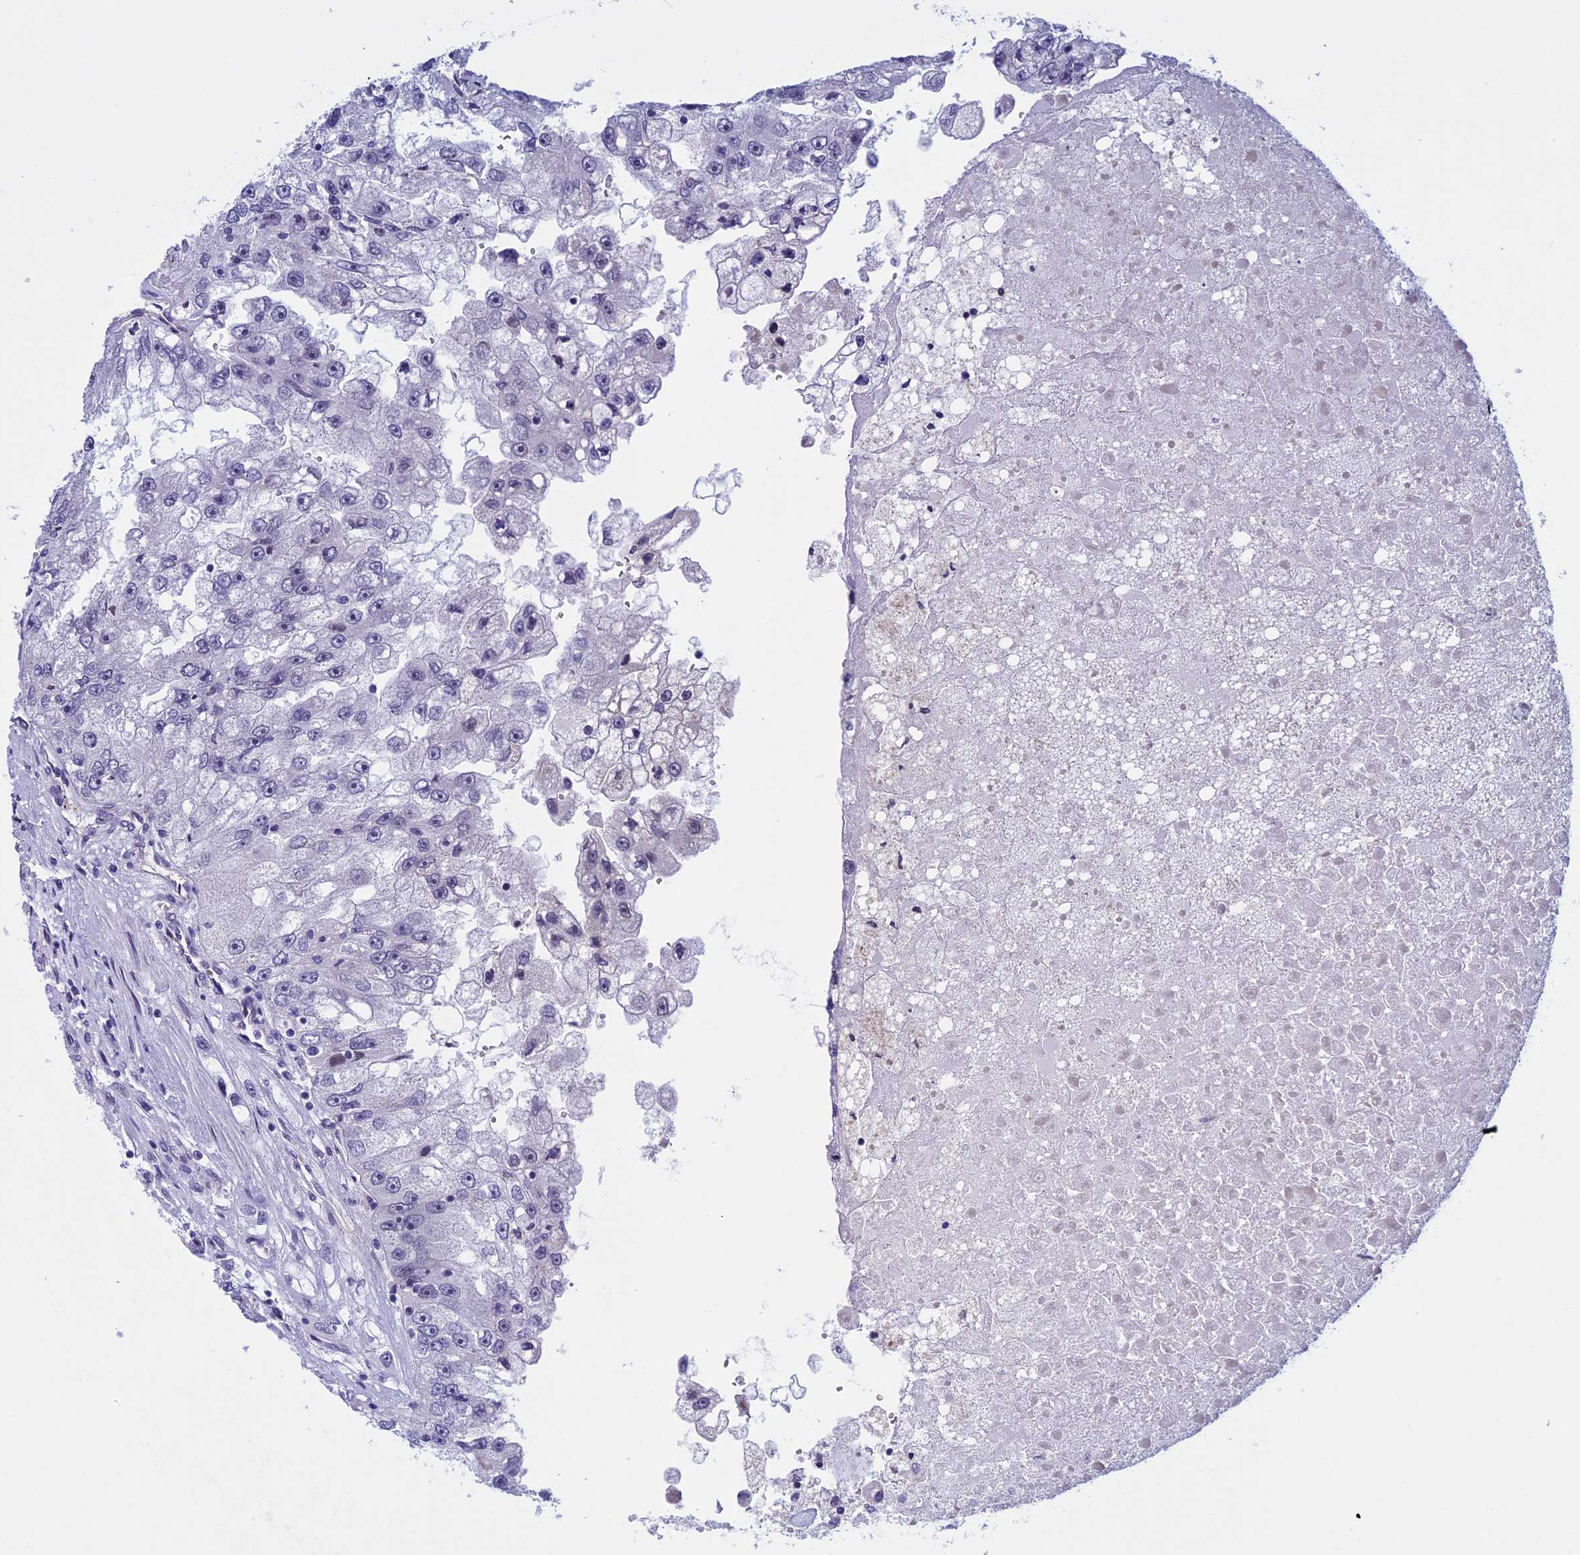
{"staining": {"intensity": "negative", "quantity": "none", "location": "none"}, "tissue": "renal cancer", "cell_type": "Tumor cells", "image_type": "cancer", "snomed": [{"axis": "morphology", "description": "Adenocarcinoma, NOS"}, {"axis": "topography", "description": "Kidney"}], "caption": "Image shows no protein staining in tumor cells of renal cancer tissue.", "gene": "NIPBL", "patient": {"sex": "male", "age": 63}}